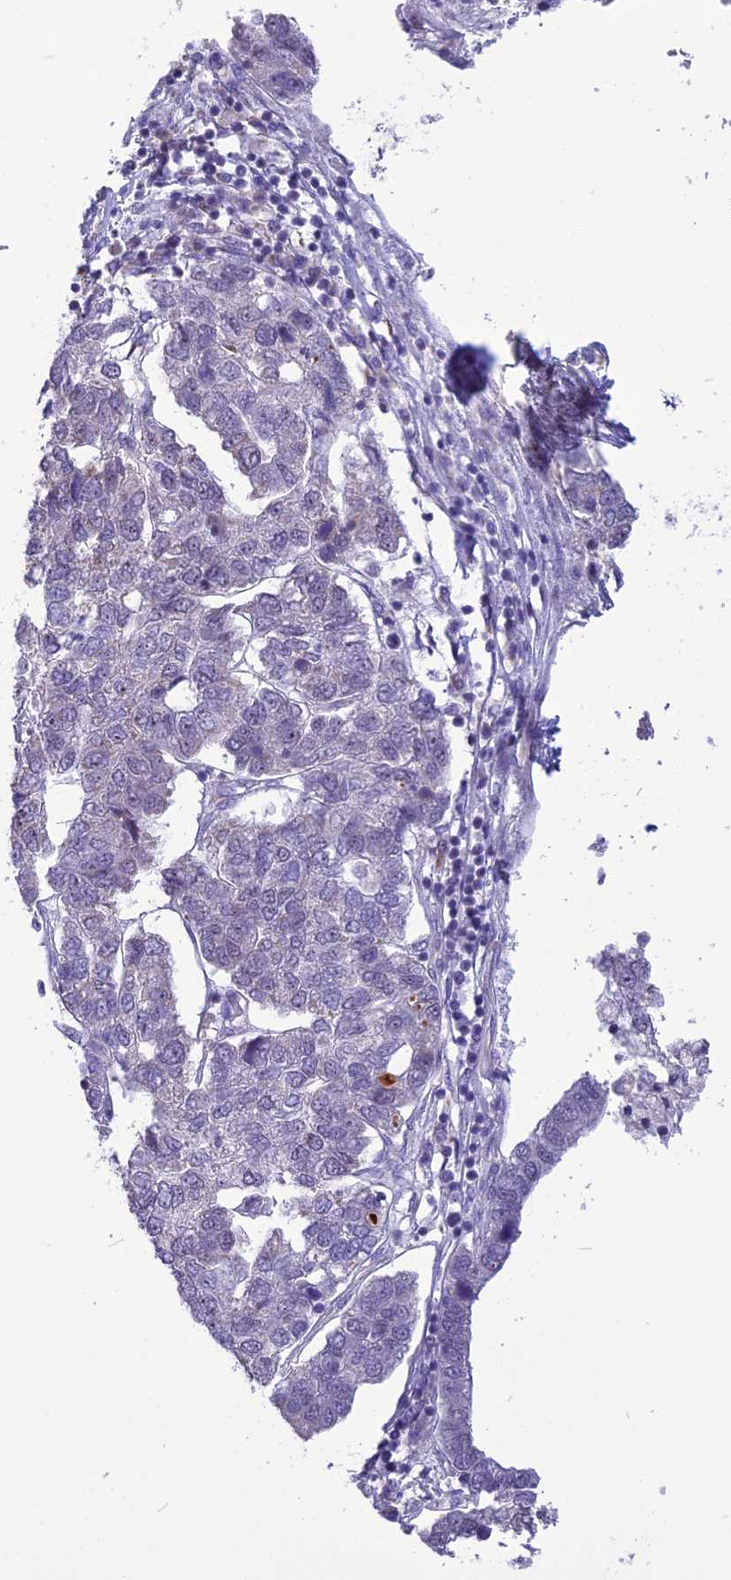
{"staining": {"intensity": "negative", "quantity": "none", "location": "none"}, "tissue": "pancreatic cancer", "cell_type": "Tumor cells", "image_type": "cancer", "snomed": [{"axis": "morphology", "description": "Adenocarcinoma, NOS"}, {"axis": "topography", "description": "Pancreas"}], "caption": "The immunohistochemistry (IHC) photomicrograph has no significant positivity in tumor cells of pancreatic adenocarcinoma tissue.", "gene": "CMSS1", "patient": {"sex": "female", "age": 61}}